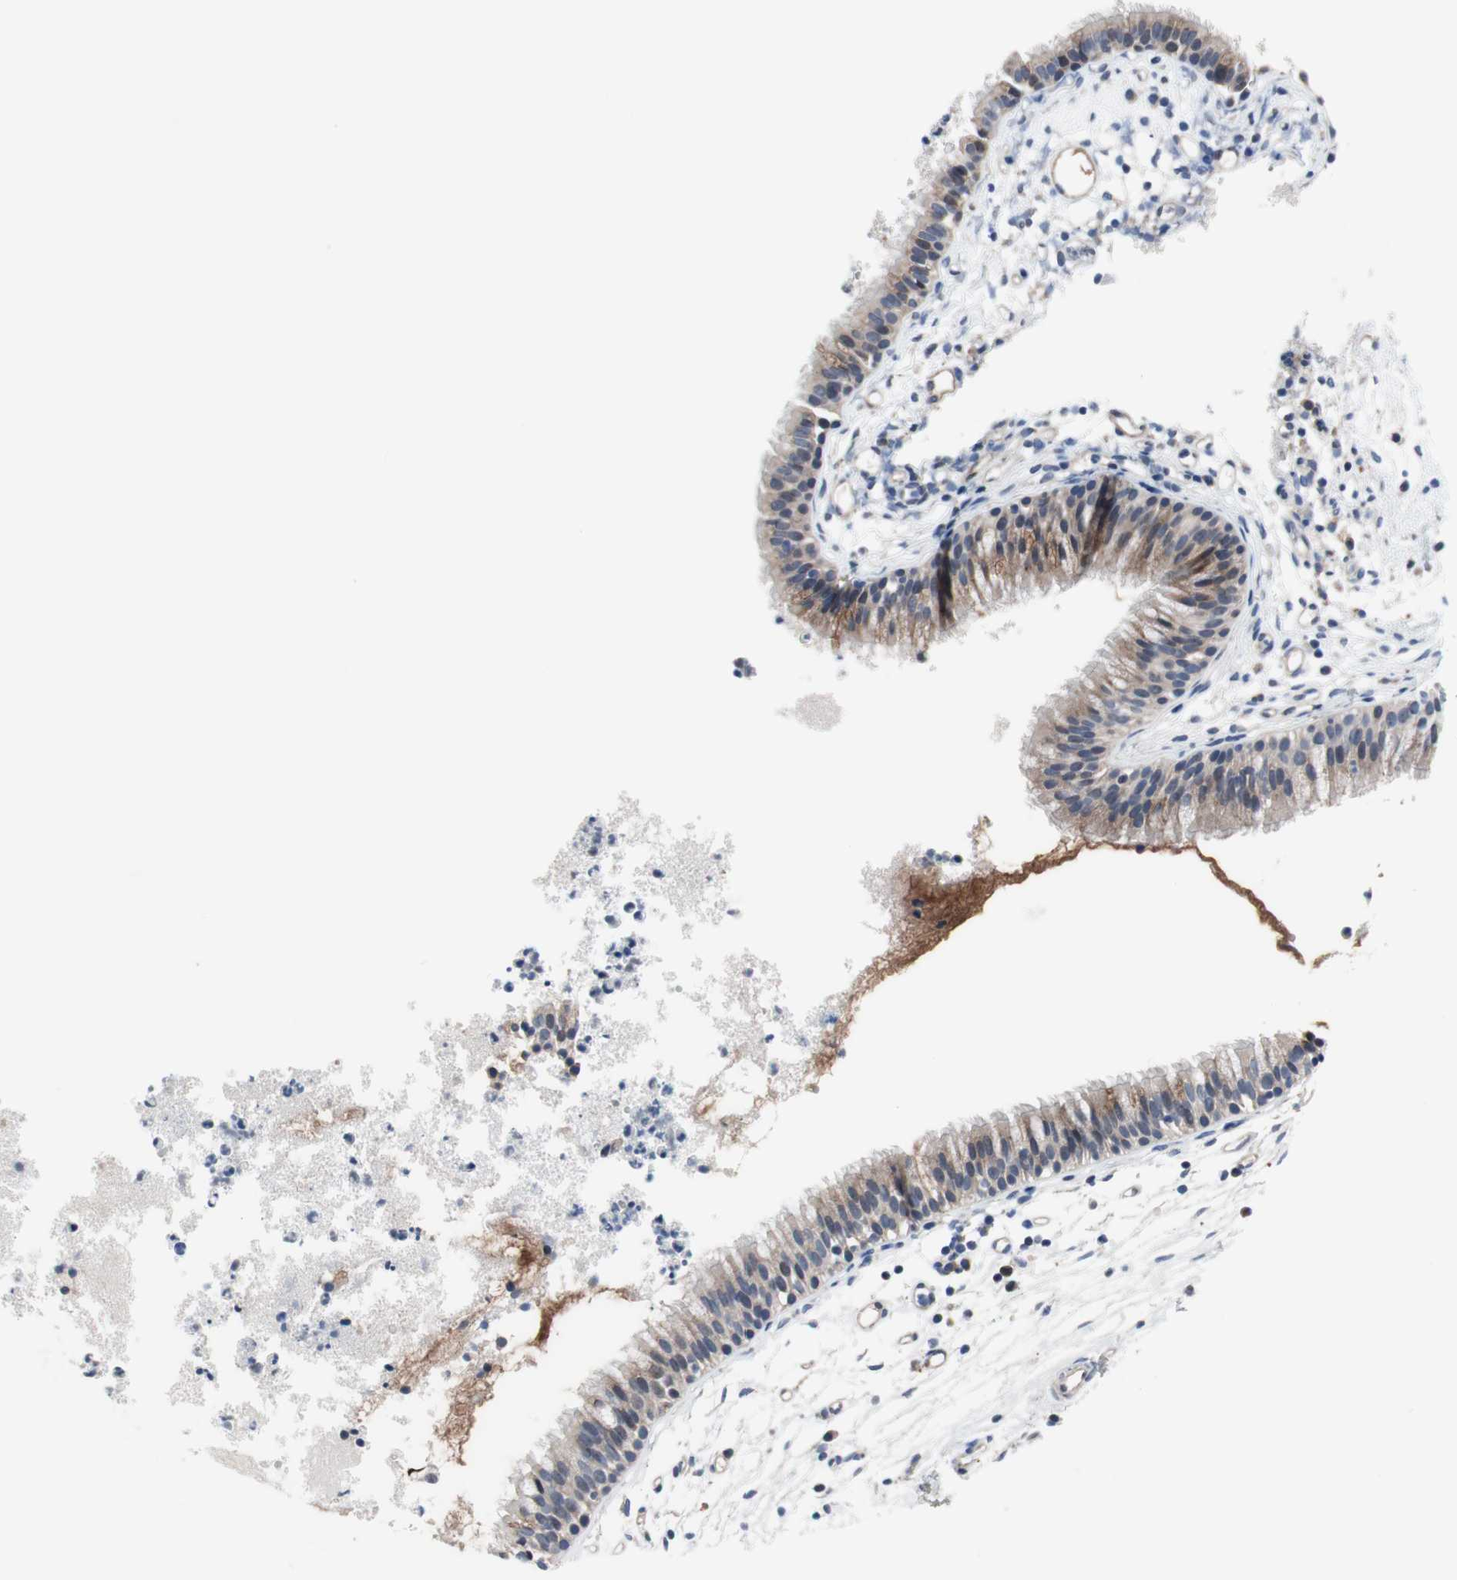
{"staining": {"intensity": "weak", "quantity": ">75%", "location": "cytoplasmic/membranous"}, "tissue": "nasopharynx", "cell_type": "Respiratory epithelial cells", "image_type": "normal", "snomed": [{"axis": "morphology", "description": "Normal tissue, NOS"}, {"axis": "topography", "description": "Nasopharynx"}], "caption": "The photomicrograph demonstrates immunohistochemical staining of normal nasopharynx. There is weak cytoplasmic/membranous positivity is appreciated in about >75% of respiratory epithelial cells. (Brightfield microscopy of DAB IHC at high magnification).", "gene": "KANSL1", "patient": {"sex": "male", "age": 21}}